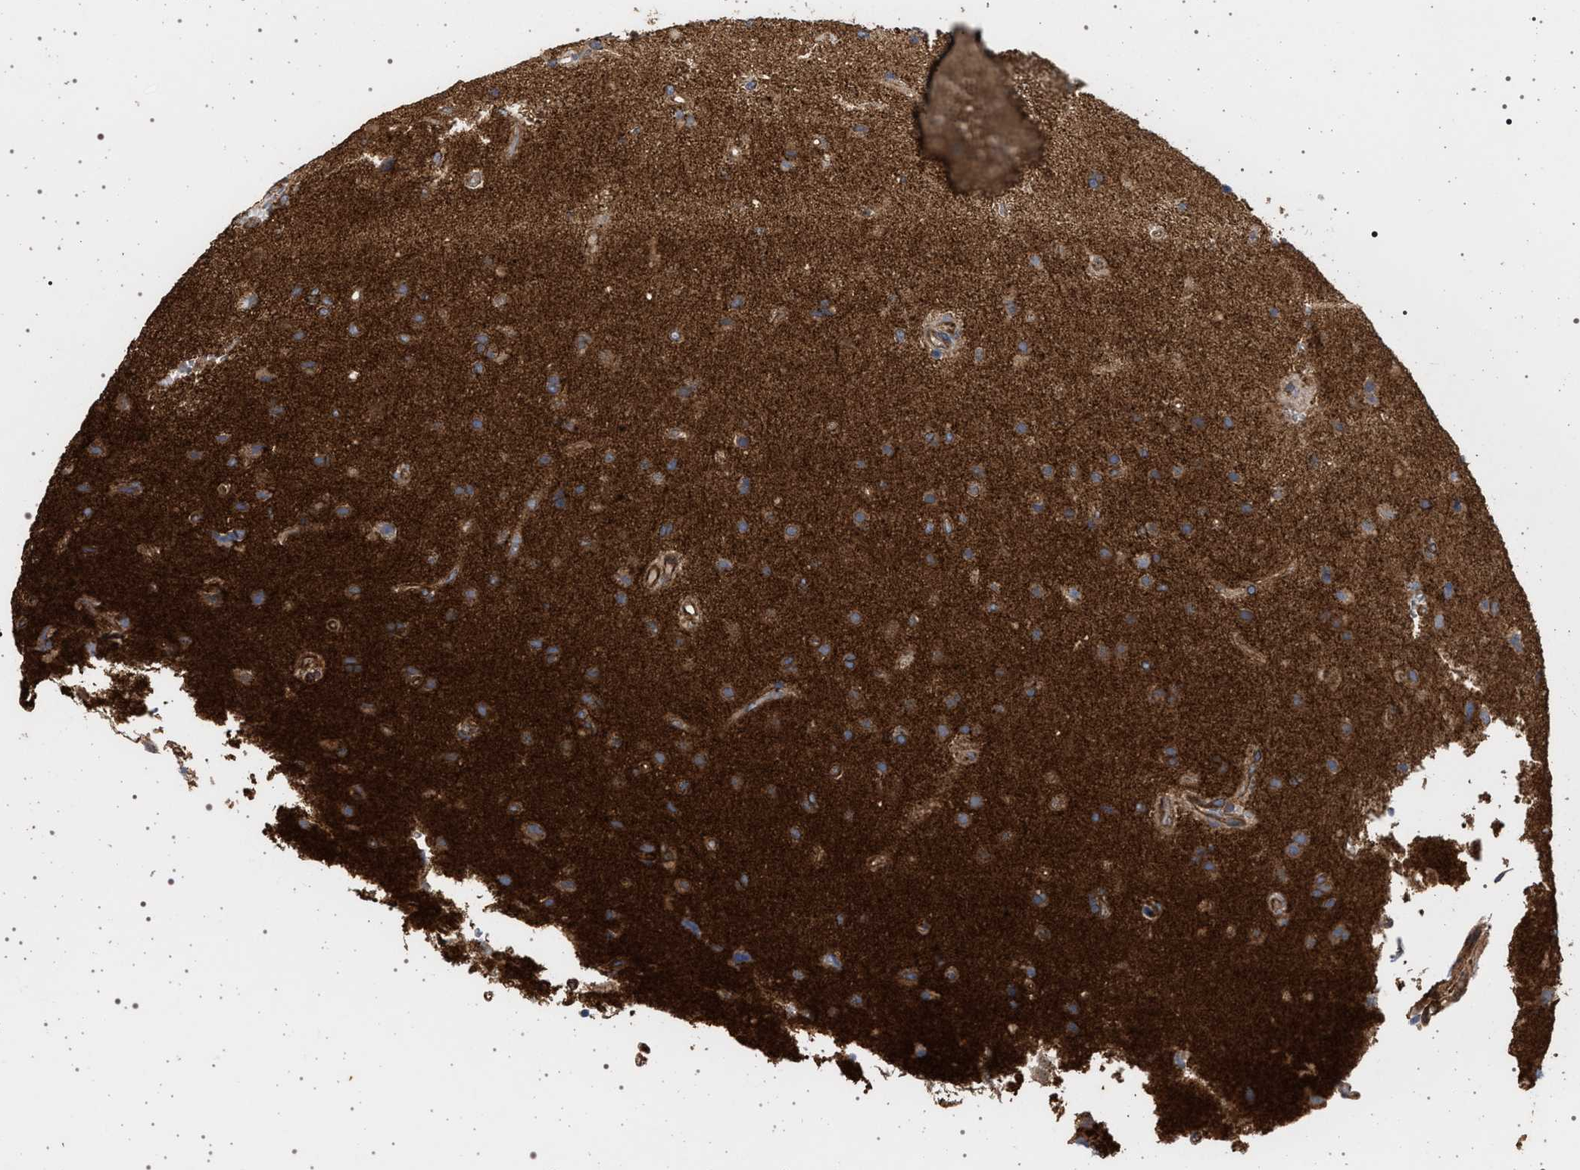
{"staining": {"intensity": "moderate", "quantity": ">75%", "location": "cytoplasmic/membranous"}, "tissue": "glioma", "cell_type": "Tumor cells", "image_type": "cancer", "snomed": [{"axis": "morphology", "description": "Glioma, malignant, High grade"}, {"axis": "topography", "description": "Brain"}], "caption": "Immunohistochemical staining of high-grade glioma (malignant) exhibits moderate cytoplasmic/membranous protein expression in approximately >75% of tumor cells.", "gene": "IFT20", "patient": {"sex": "male", "age": 72}}